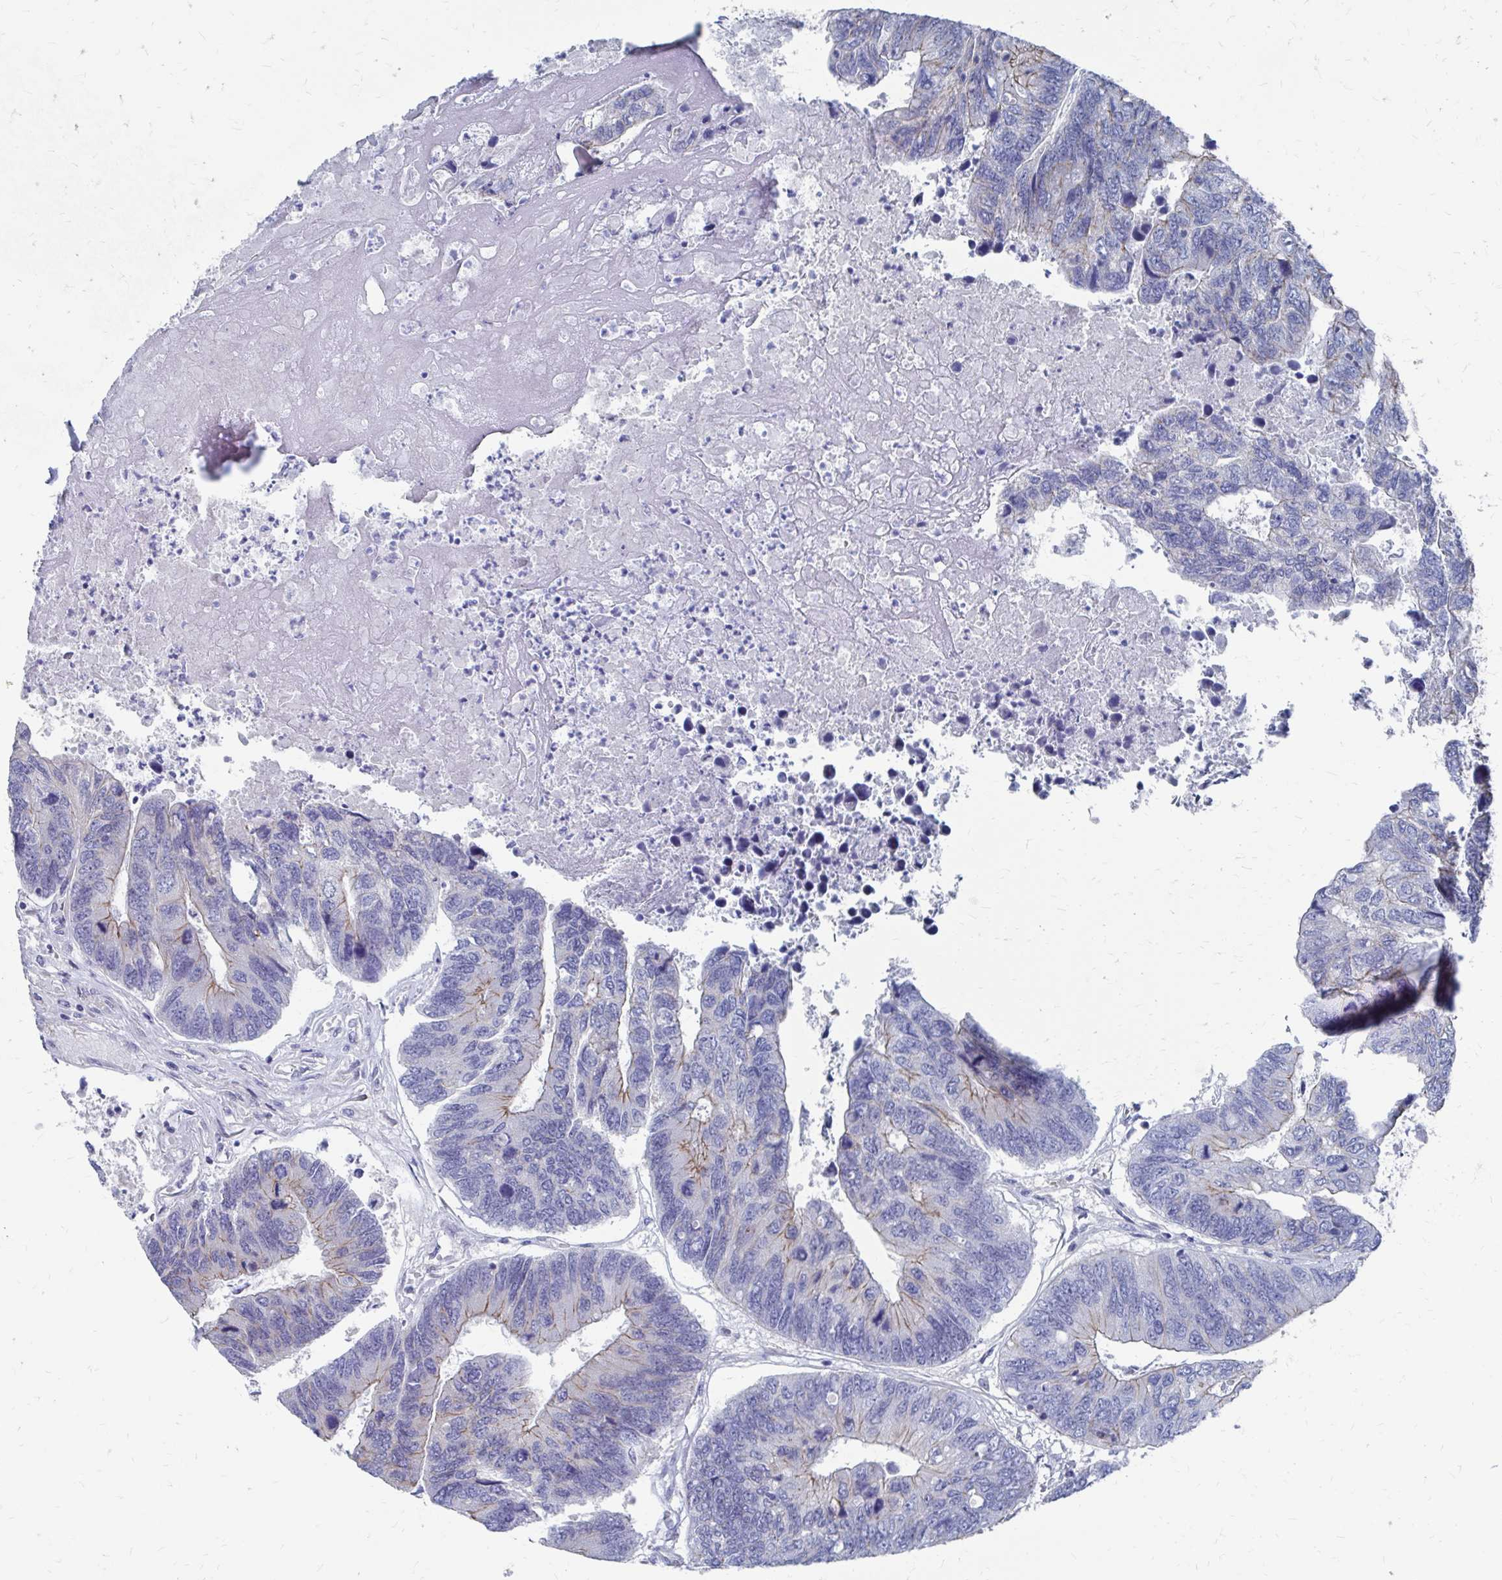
{"staining": {"intensity": "weak", "quantity": "<25%", "location": "cytoplasmic/membranous"}, "tissue": "colorectal cancer", "cell_type": "Tumor cells", "image_type": "cancer", "snomed": [{"axis": "morphology", "description": "Adenocarcinoma, NOS"}, {"axis": "topography", "description": "Colon"}], "caption": "High magnification brightfield microscopy of colorectal adenocarcinoma stained with DAB (brown) and counterstained with hematoxylin (blue): tumor cells show no significant expression.", "gene": "PLEKHG7", "patient": {"sex": "female", "age": 67}}